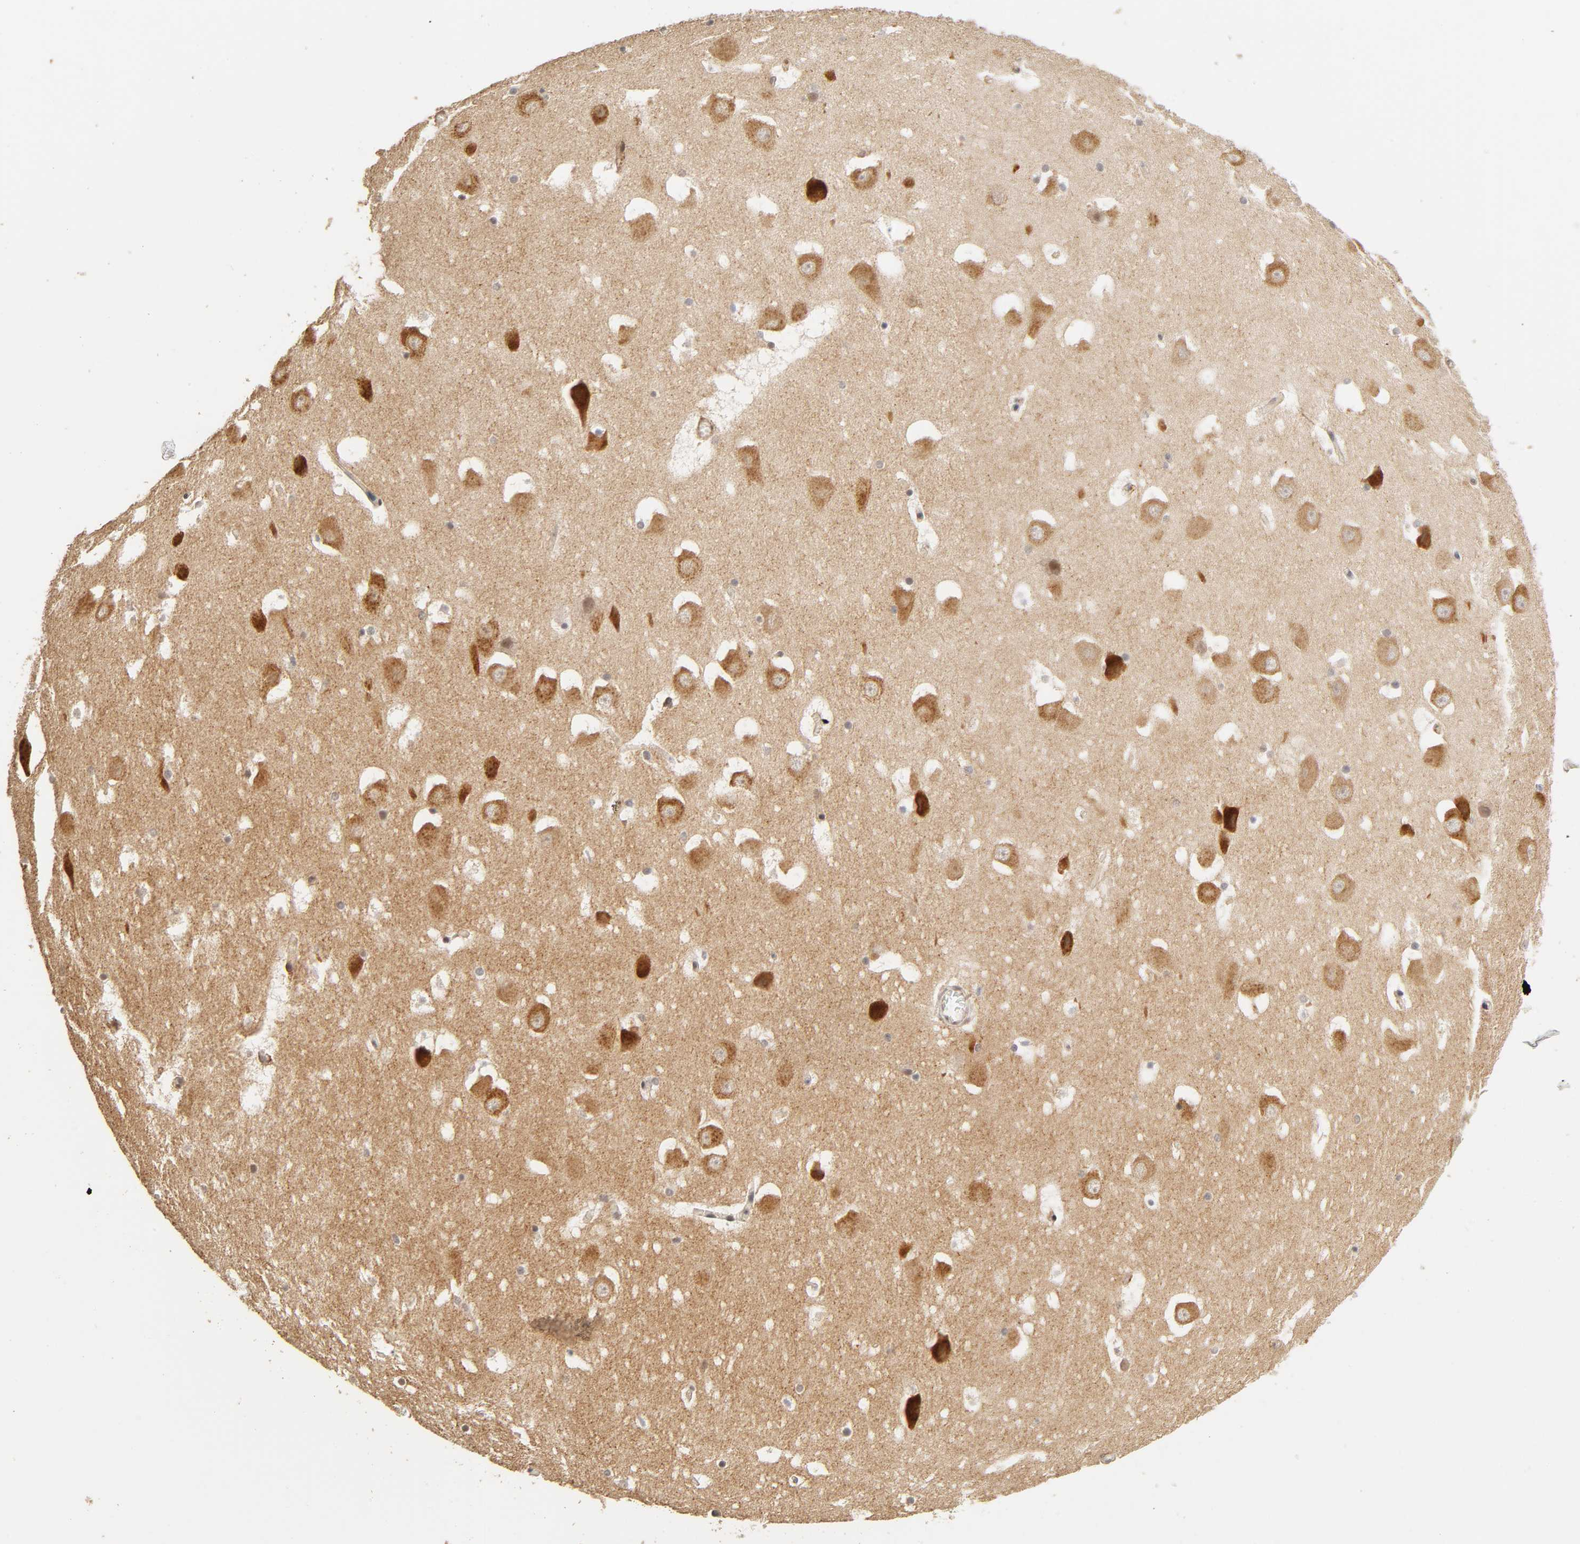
{"staining": {"intensity": "negative", "quantity": "none", "location": "none"}, "tissue": "hippocampus", "cell_type": "Glial cells", "image_type": "normal", "snomed": [{"axis": "morphology", "description": "Normal tissue, NOS"}, {"axis": "topography", "description": "Hippocampus"}], "caption": "Hippocampus was stained to show a protein in brown. There is no significant positivity in glial cells. The staining is performed using DAB (3,3'-diaminobenzidine) brown chromogen with nuclei counter-stained in using hematoxylin.", "gene": "LAMB1", "patient": {"sex": "male", "age": 45}}